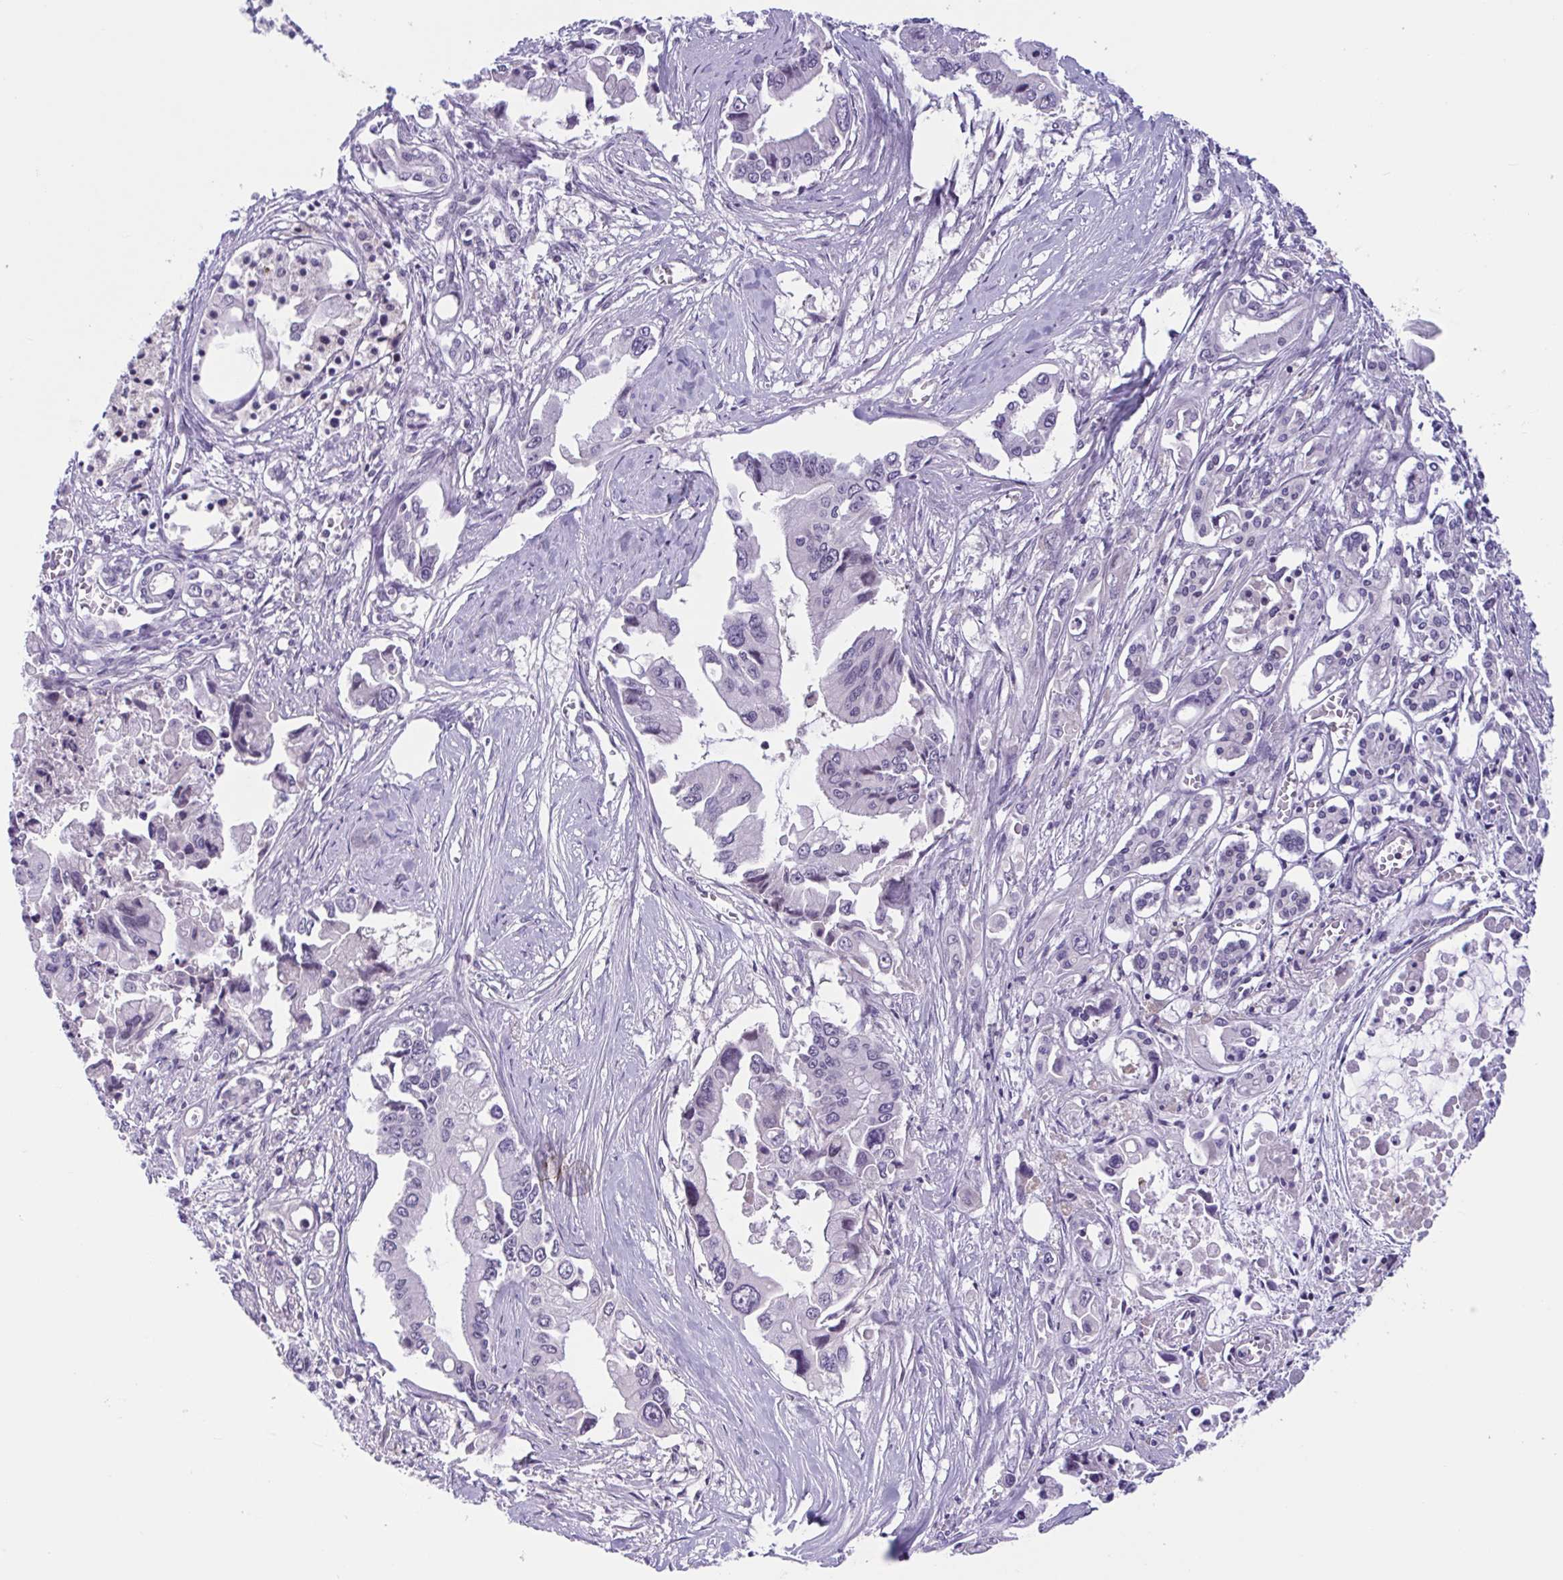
{"staining": {"intensity": "negative", "quantity": "none", "location": "none"}, "tissue": "pancreatic cancer", "cell_type": "Tumor cells", "image_type": "cancer", "snomed": [{"axis": "morphology", "description": "Adenocarcinoma, NOS"}, {"axis": "topography", "description": "Pancreas"}], "caption": "Immunohistochemistry histopathology image of pancreatic cancer stained for a protein (brown), which demonstrates no expression in tumor cells. (DAB (3,3'-diaminobenzidine) IHC with hematoxylin counter stain).", "gene": "TTC7B", "patient": {"sex": "male", "age": 84}}